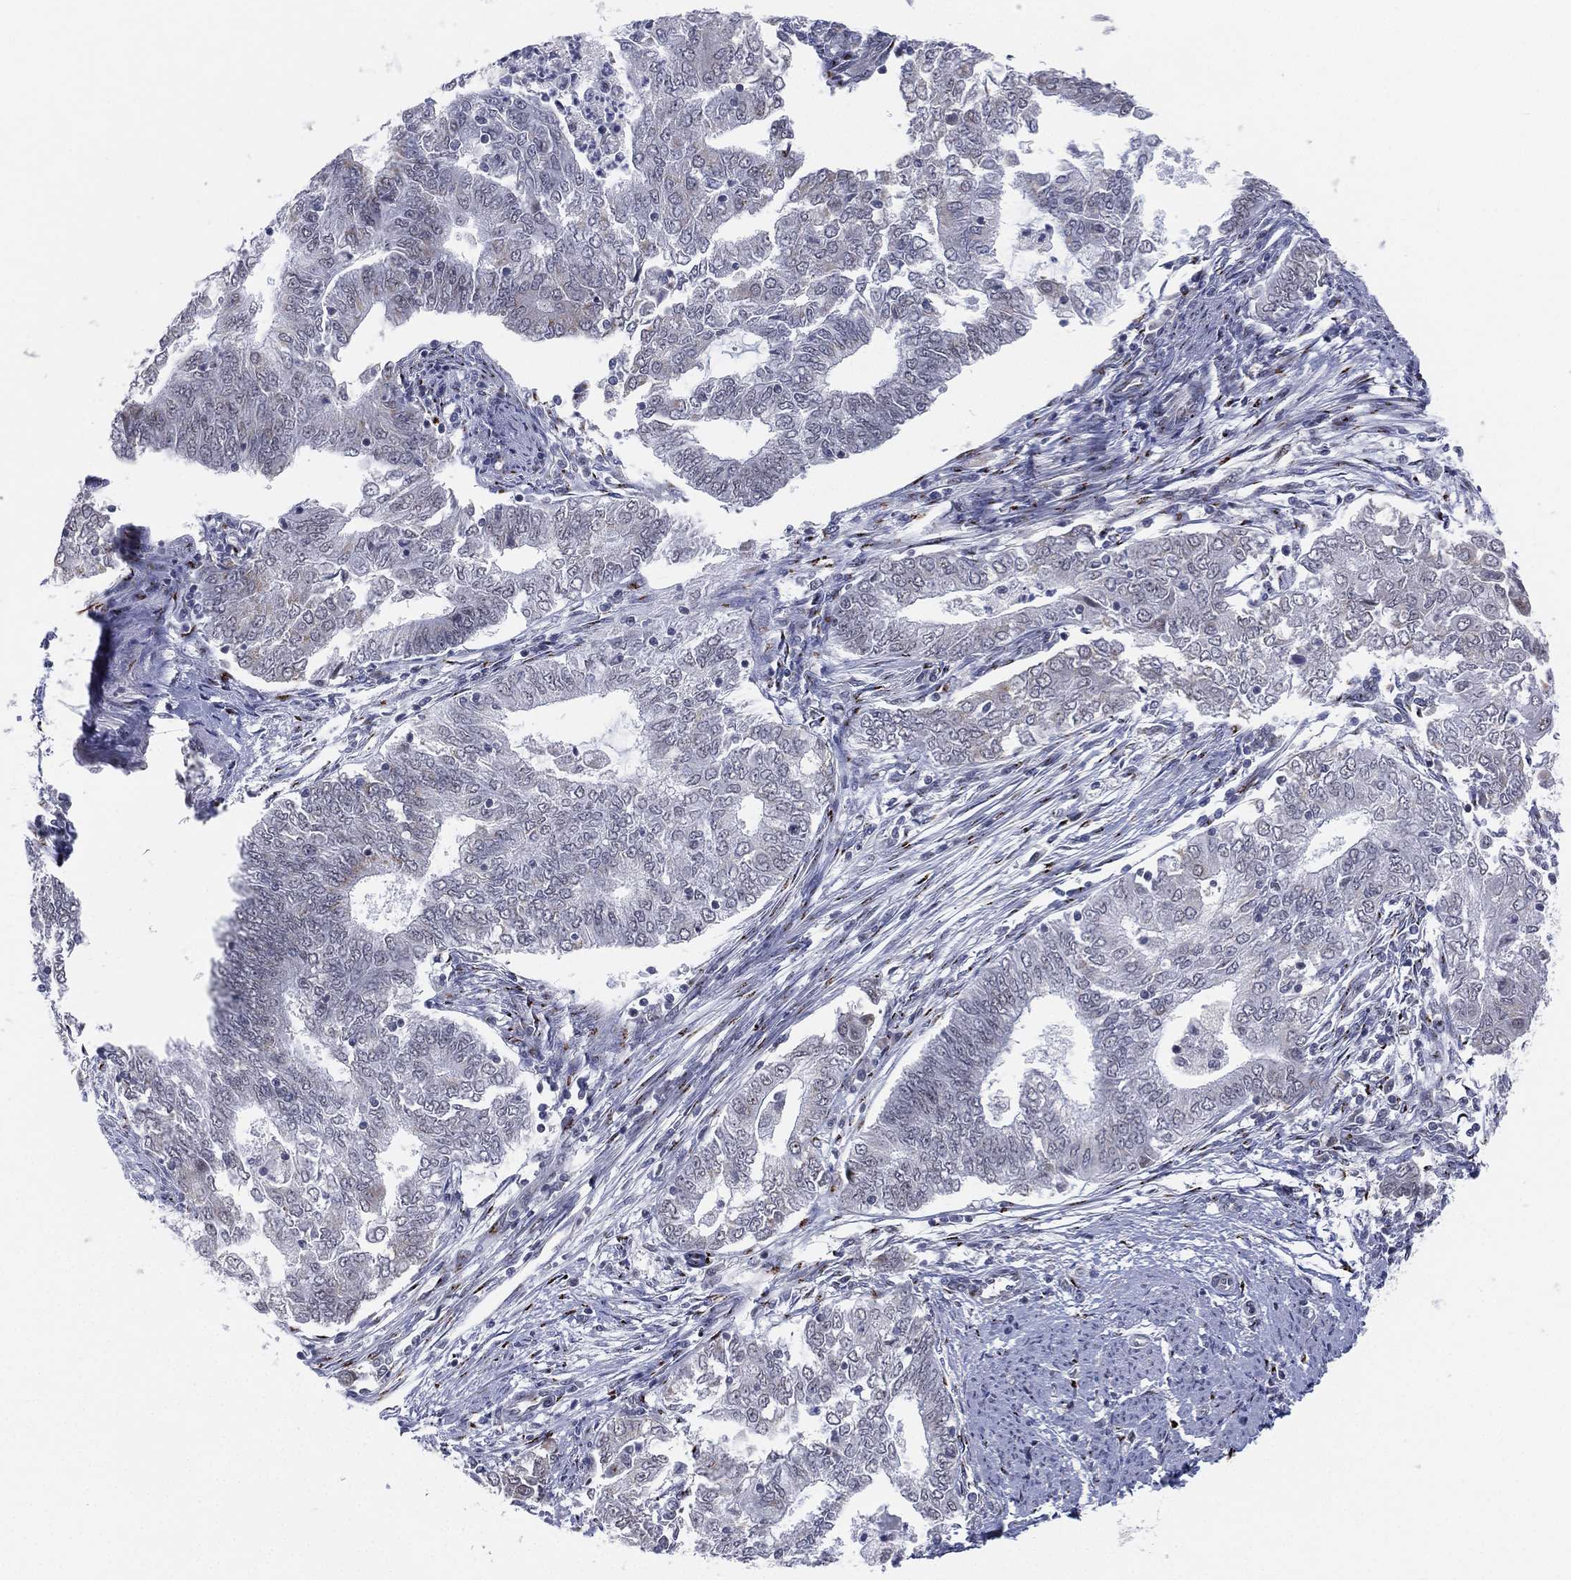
{"staining": {"intensity": "negative", "quantity": "none", "location": "none"}, "tissue": "endometrial cancer", "cell_type": "Tumor cells", "image_type": "cancer", "snomed": [{"axis": "morphology", "description": "Adenocarcinoma, NOS"}, {"axis": "topography", "description": "Endometrium"}], "caption": "High power microscopy micrograph of an immunohistochemistry (IHC) image of endometrial cancer, revealing no significant positivity in tumor cells. (IHC, brightfield microscopy, high magnification).", "gene": "CD177", "patient": {"sex": "female", "age": 62}}